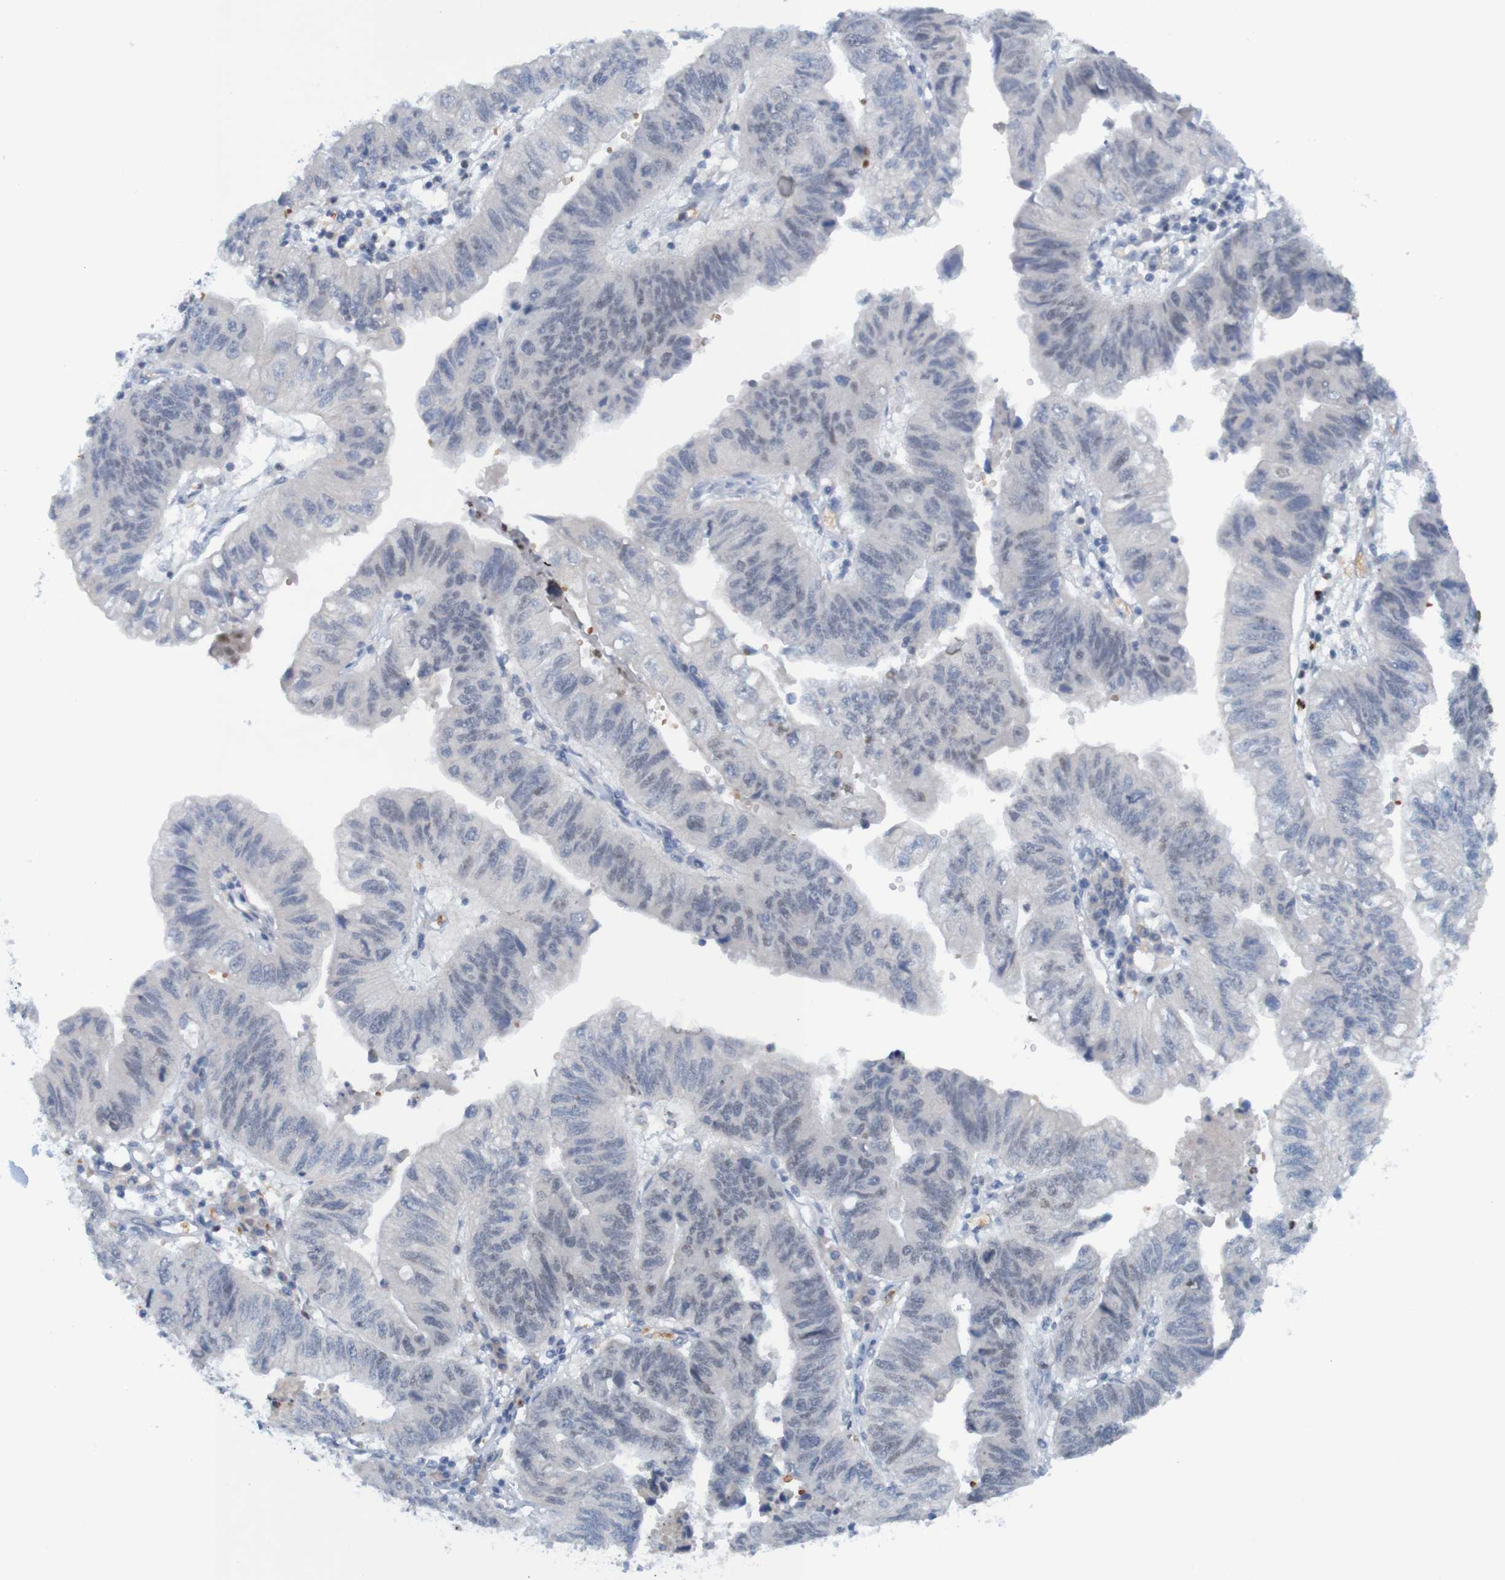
{"staining": {"intensity": "negative", "quantity": "none", "location": "none"}, "tissue": "stomach cancer", "cell_type": "Tumor cells", "image_type": "cancer", "snomed": [{"axis": "morphology", "description": "Adenocarcinoma, NOS"}, {"axis": "topography", "description": "Stomach"}], "caption": "This is an immunohistochemistry (IHC) micrograph of human adenocarcinoma (stomach). There is no staining in tumor cells.", "gene": "USP36", "patient": {"sex": "male", "age": 59}}